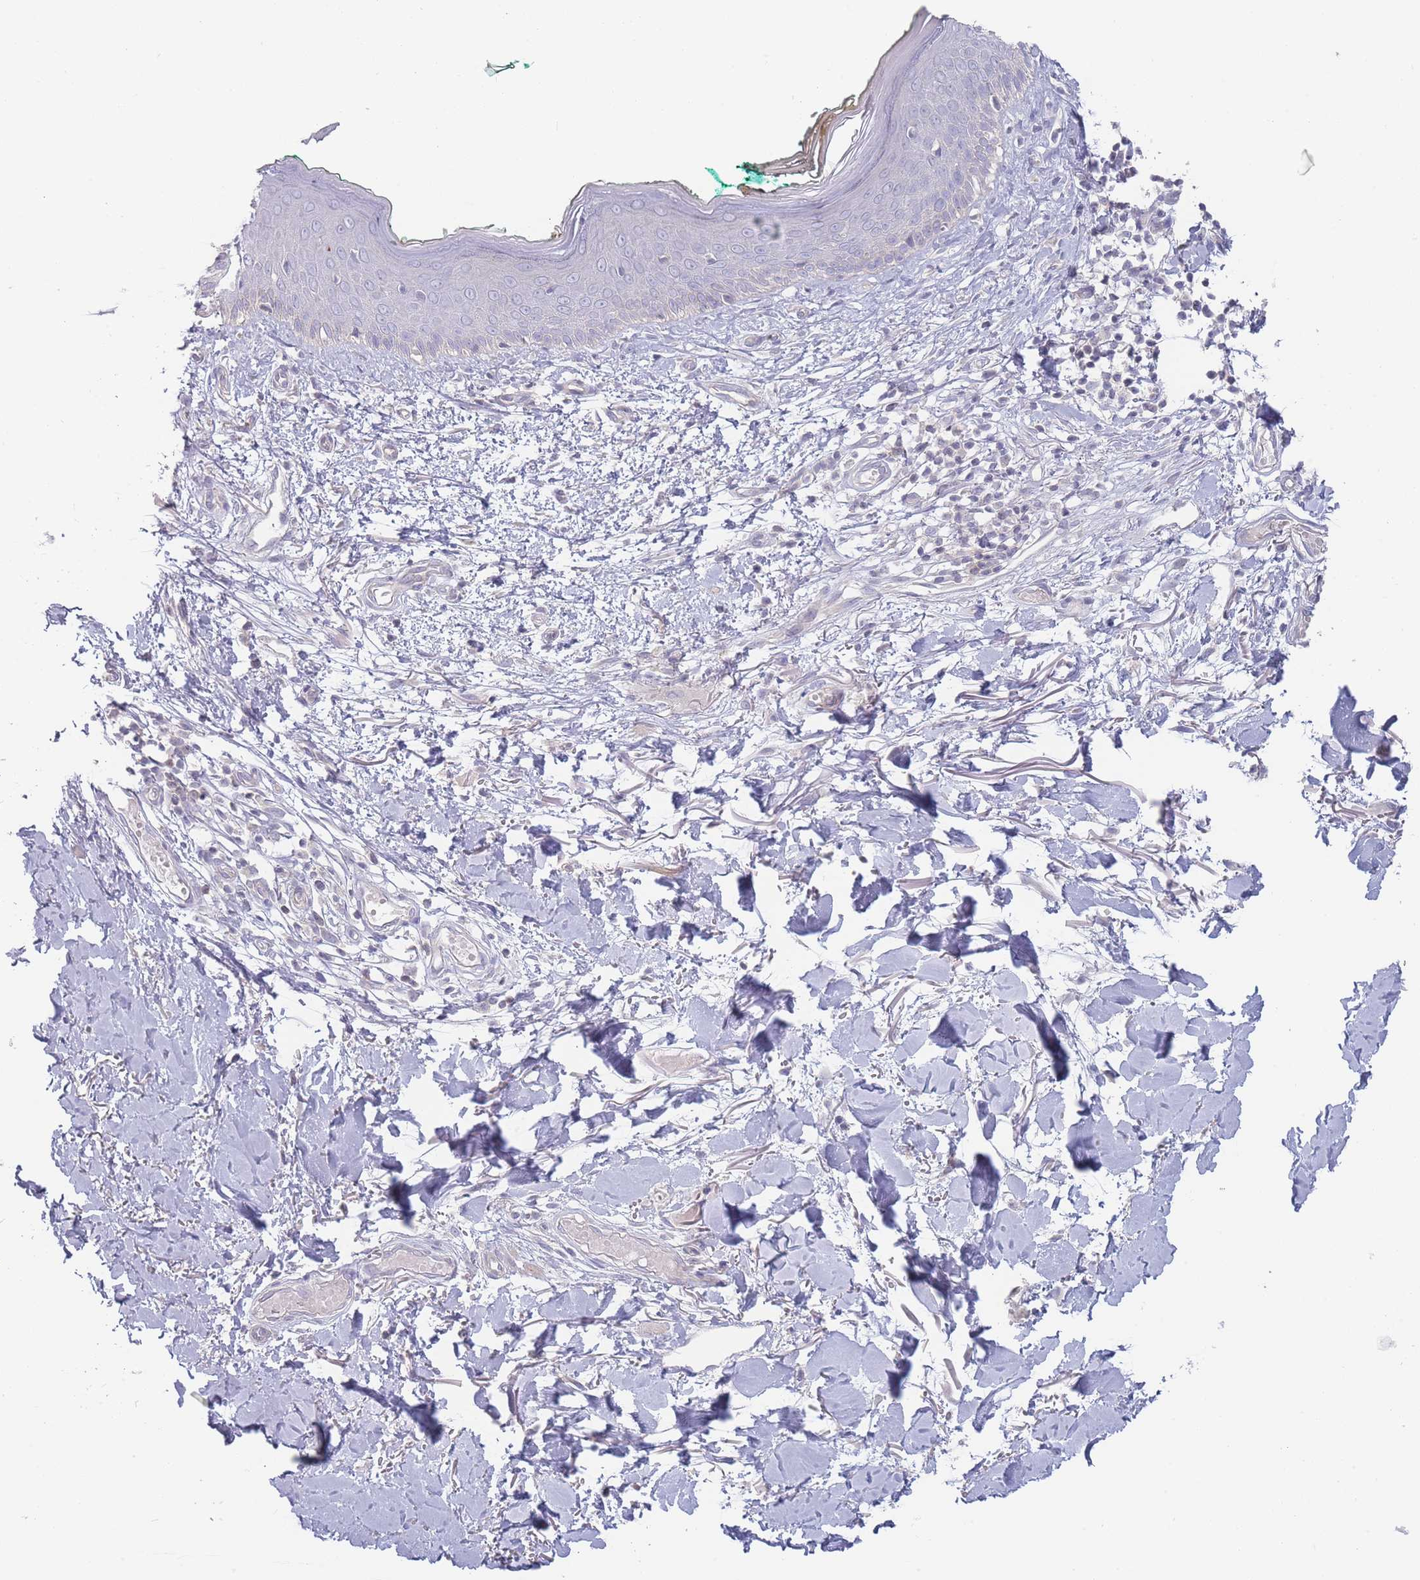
{"staining": {"intensity": "negative", "quantity": "none", "location": "none"}, "tissue": "skin", "cell_type": "Fibroblasts", "image_type": "normal", "snomed": [{"axis": "morphology", "description": "Normal tissue, NOS"}, {"axis": "morphology", "description": "Malignant melanoma, NOS"}, {"axis": "topography", "description": "Skin"}], "caption": "Immunohistochemical staining of normal skin demonstrates no significant positivity in fibroblasts.", "gene": "SPHKAP", "patient": {"sex": "male", "age": 62}}